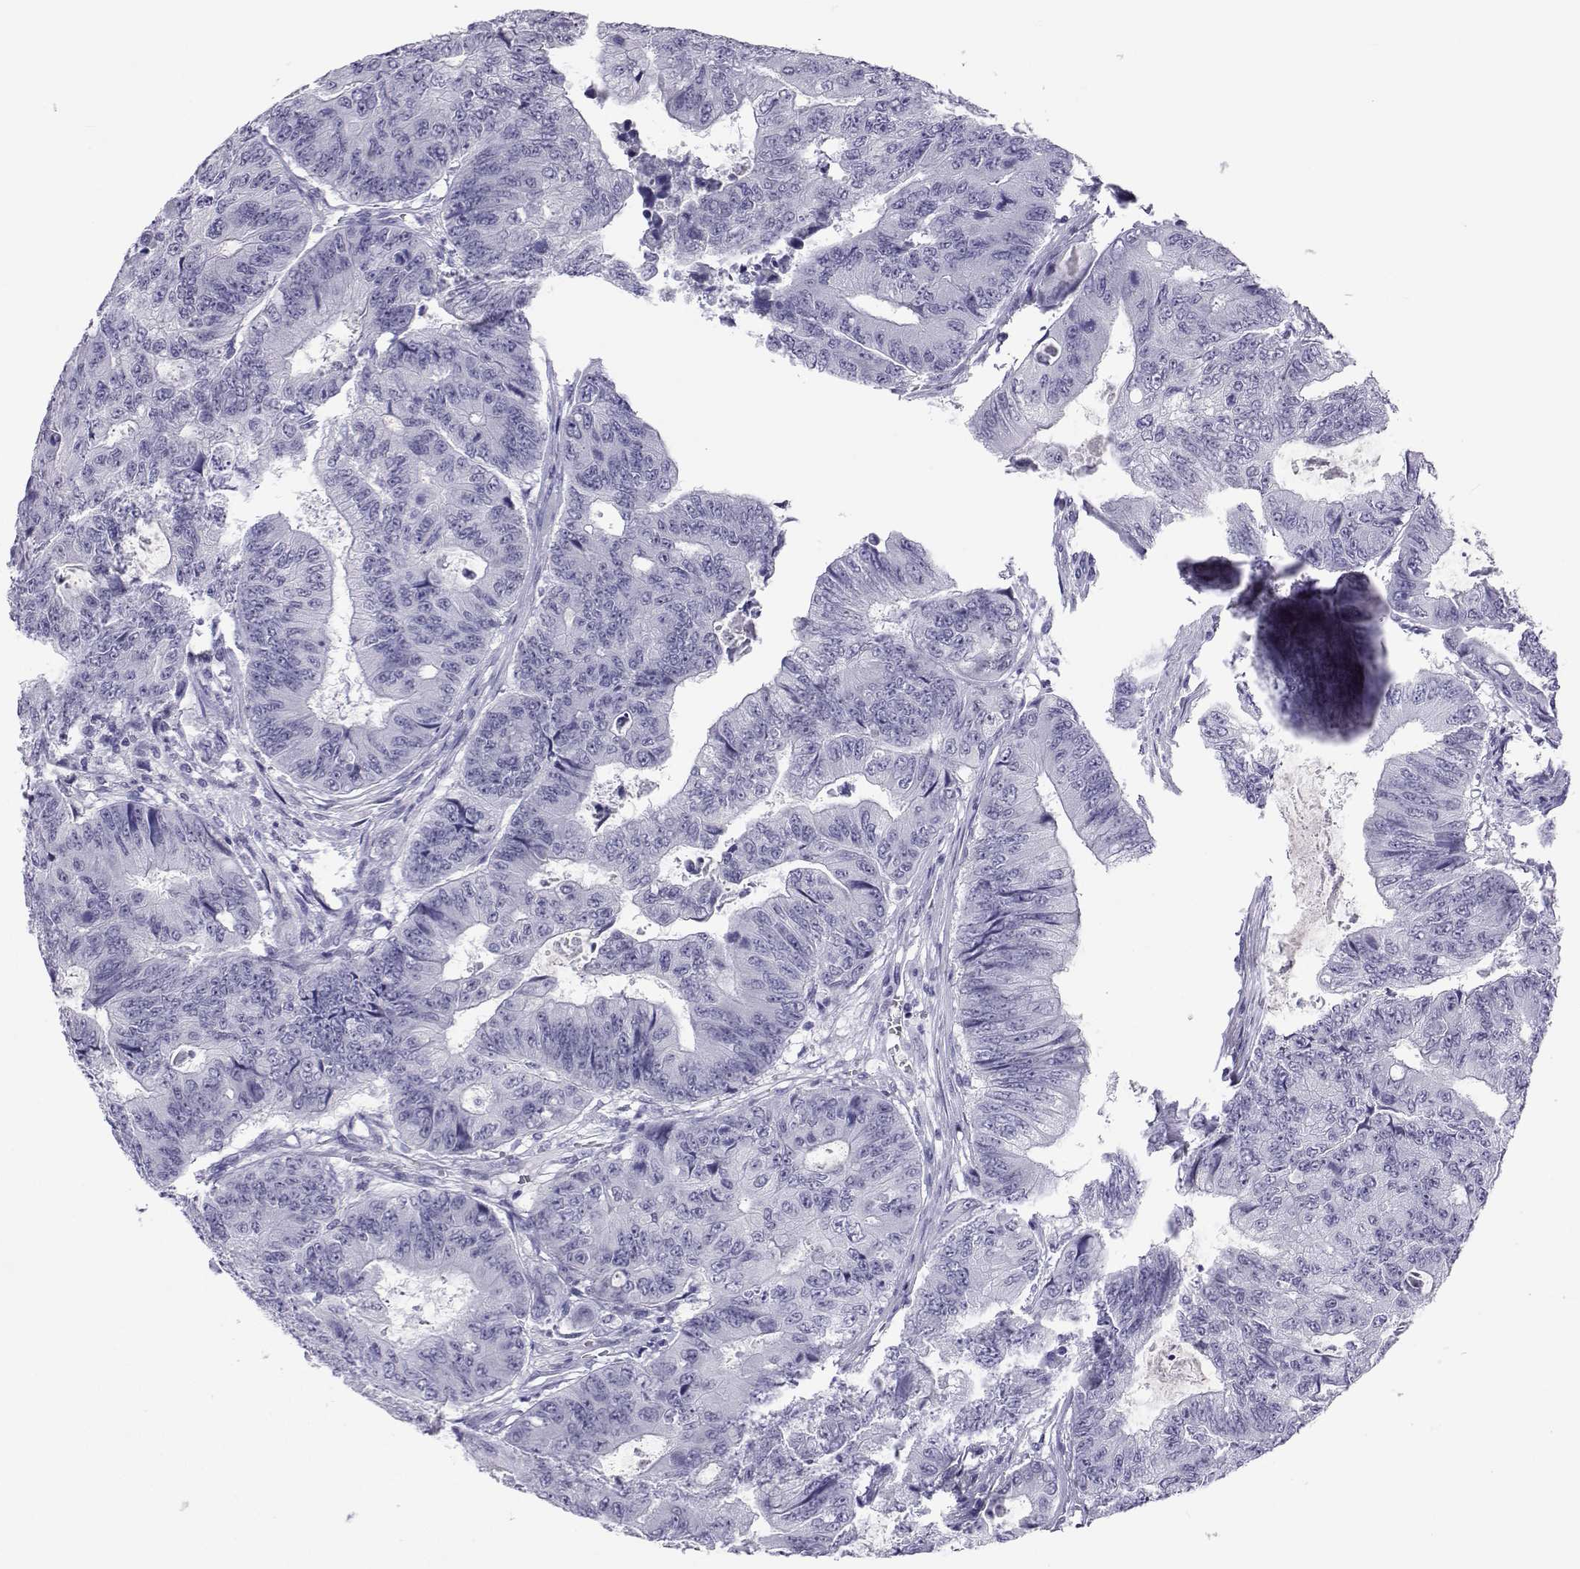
{"staining": {"intensity": "negative", "quantity": "none", "location": "none"}, "tissue": "colorectal cancer", "cell_type": "Tumor cells", "image_type": "cancer", "snomed": [{"axis": "morphology", "description": "Adenocarcinoma, NOS"}, {"axis": "topography", "description": "Colon"}], "caption": "The immunohistochemistry photomicrograph has no significant positivity in tumor cells of colorectal cancer (adenocarcinoma) tissue.", "gene": "ACTL7A", "patient": {"sex": "female", "age": 48}}